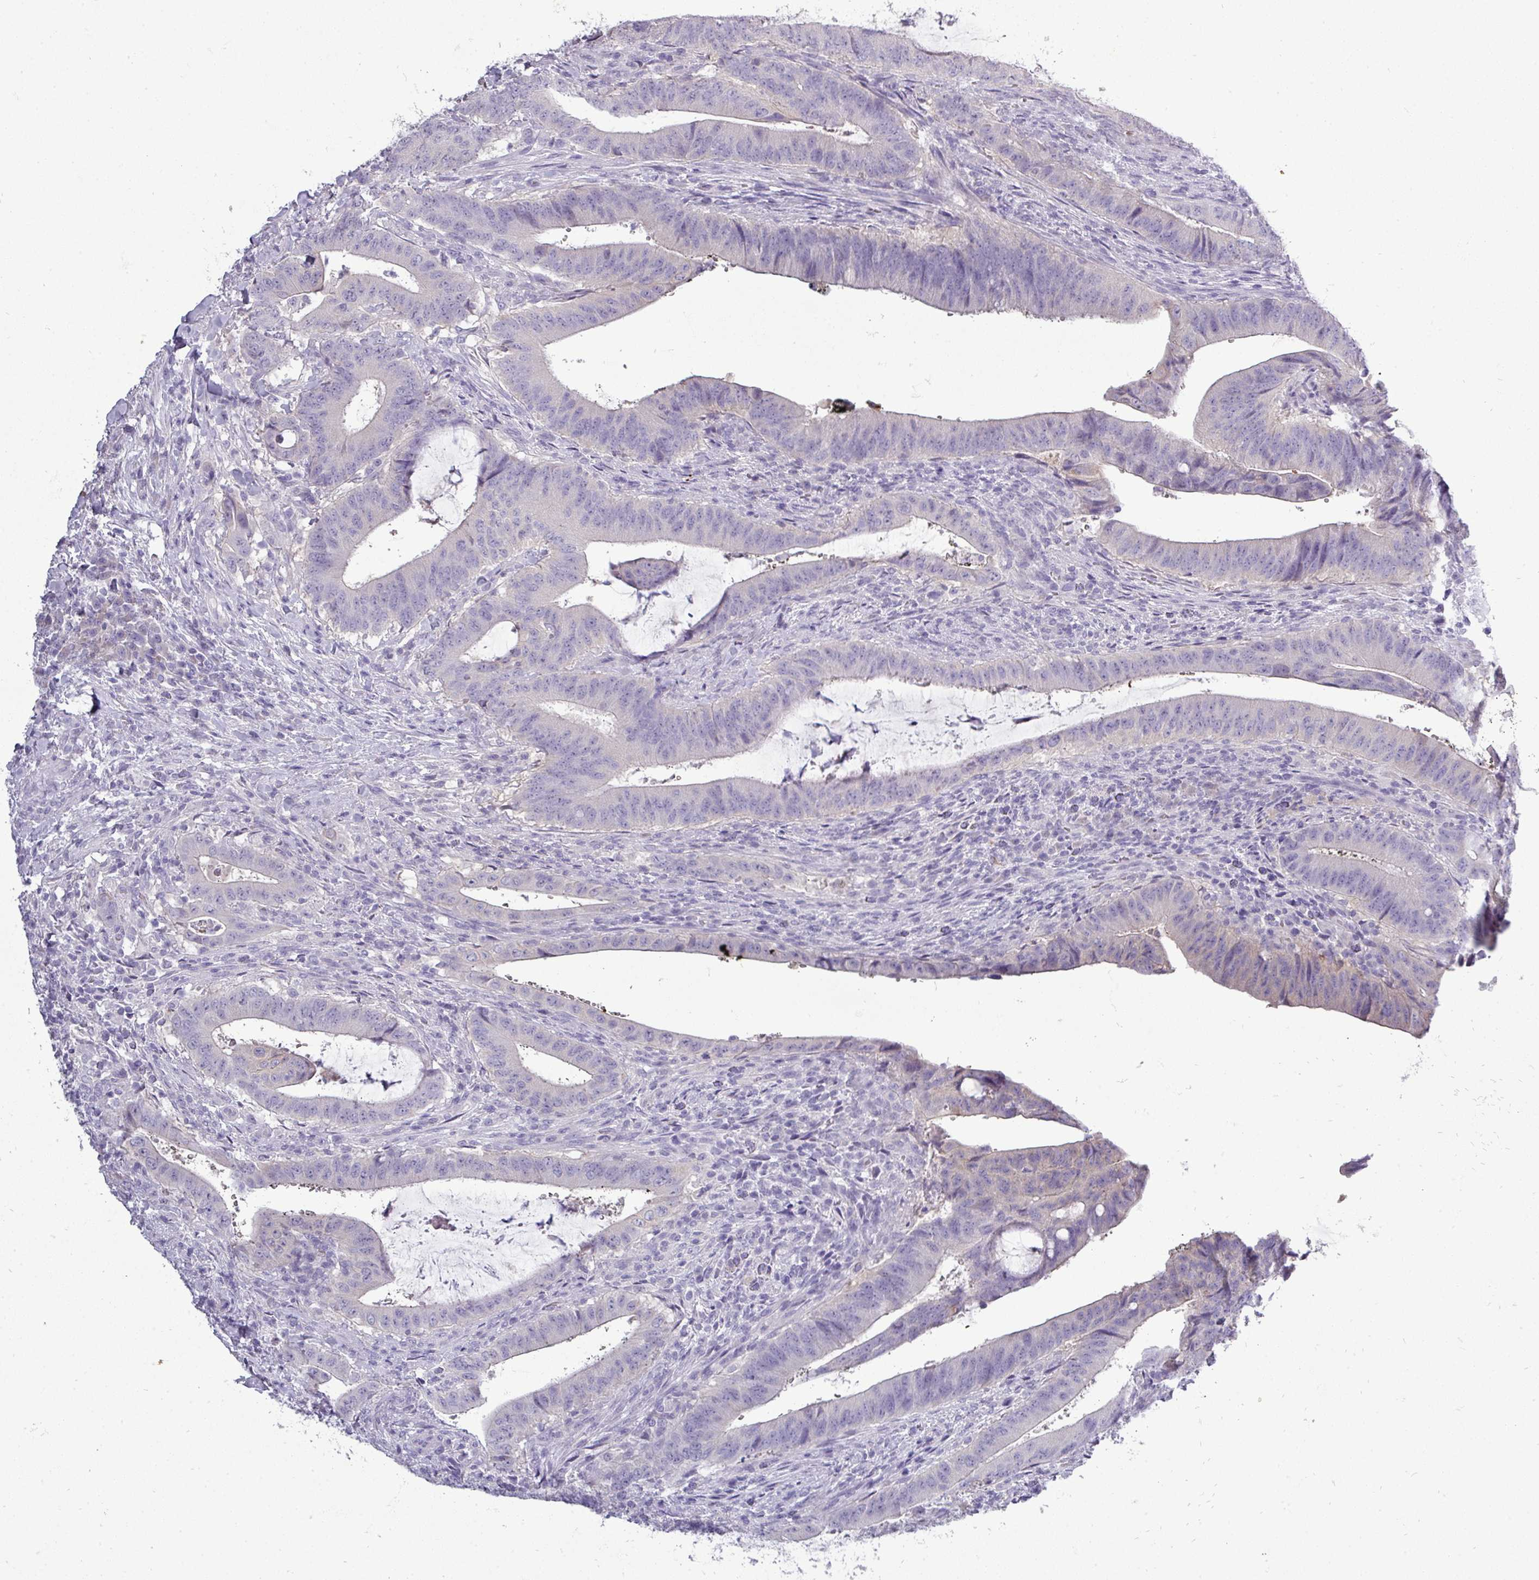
{"staining": {"intensity": "negative", "quantity": "none", "location": "none"}, "tissue": "colorectal cancer", "cell_type": "Tumor cells", "image_type": "cancer", "snomed": [{"axis": "morphology", "description": "Adenocarcinoma, NOS"}, {"axis": "topography", "description": "Colon"}], "caption": "Image shows no protein positivity in tumor cells of adenocarcinoma (colorectal) tissue.", "gene": "DNAAF9", "patient": {"sex": "female", "age": 43}}